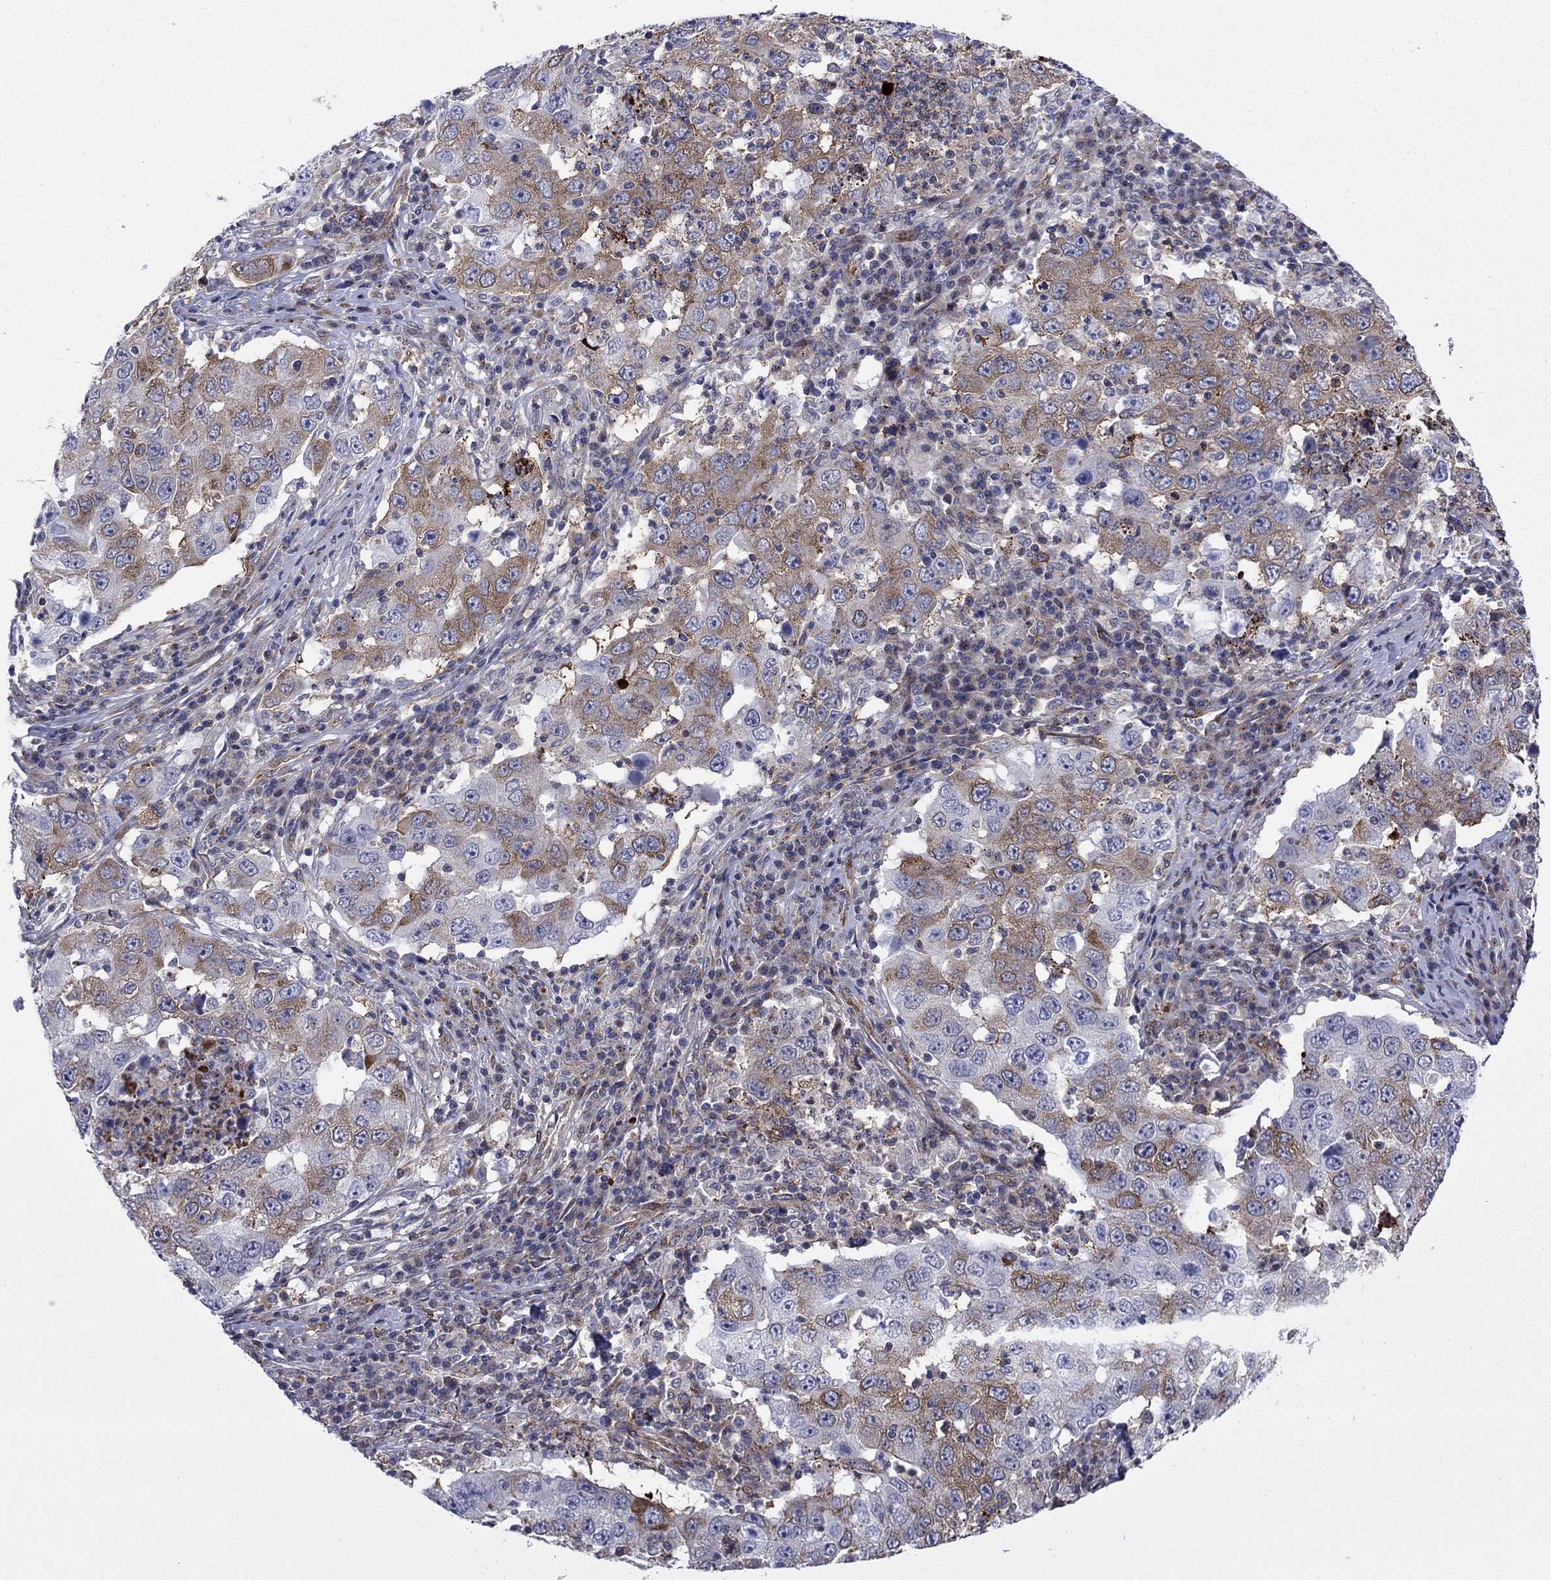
{"staining": {"intensity": "moderate", "quantity": "25%-75%", "location": "cytoplasmic/membranous"}, "tissue": "lung cancer", "cell_type": "Tumor cells", "image_type": "cancer", "snomed": [{"axis": "morphology", "description": "Adenocarcinoma, NOS"}, {"axis": "topography", "description": "Lung"}], "caption": "Human lung adenocarcinoma stained with a protein marker displays moderate staining in tumor cells.", "gene": "GPR155", "patient": {"sex": "male", "age": 73}}